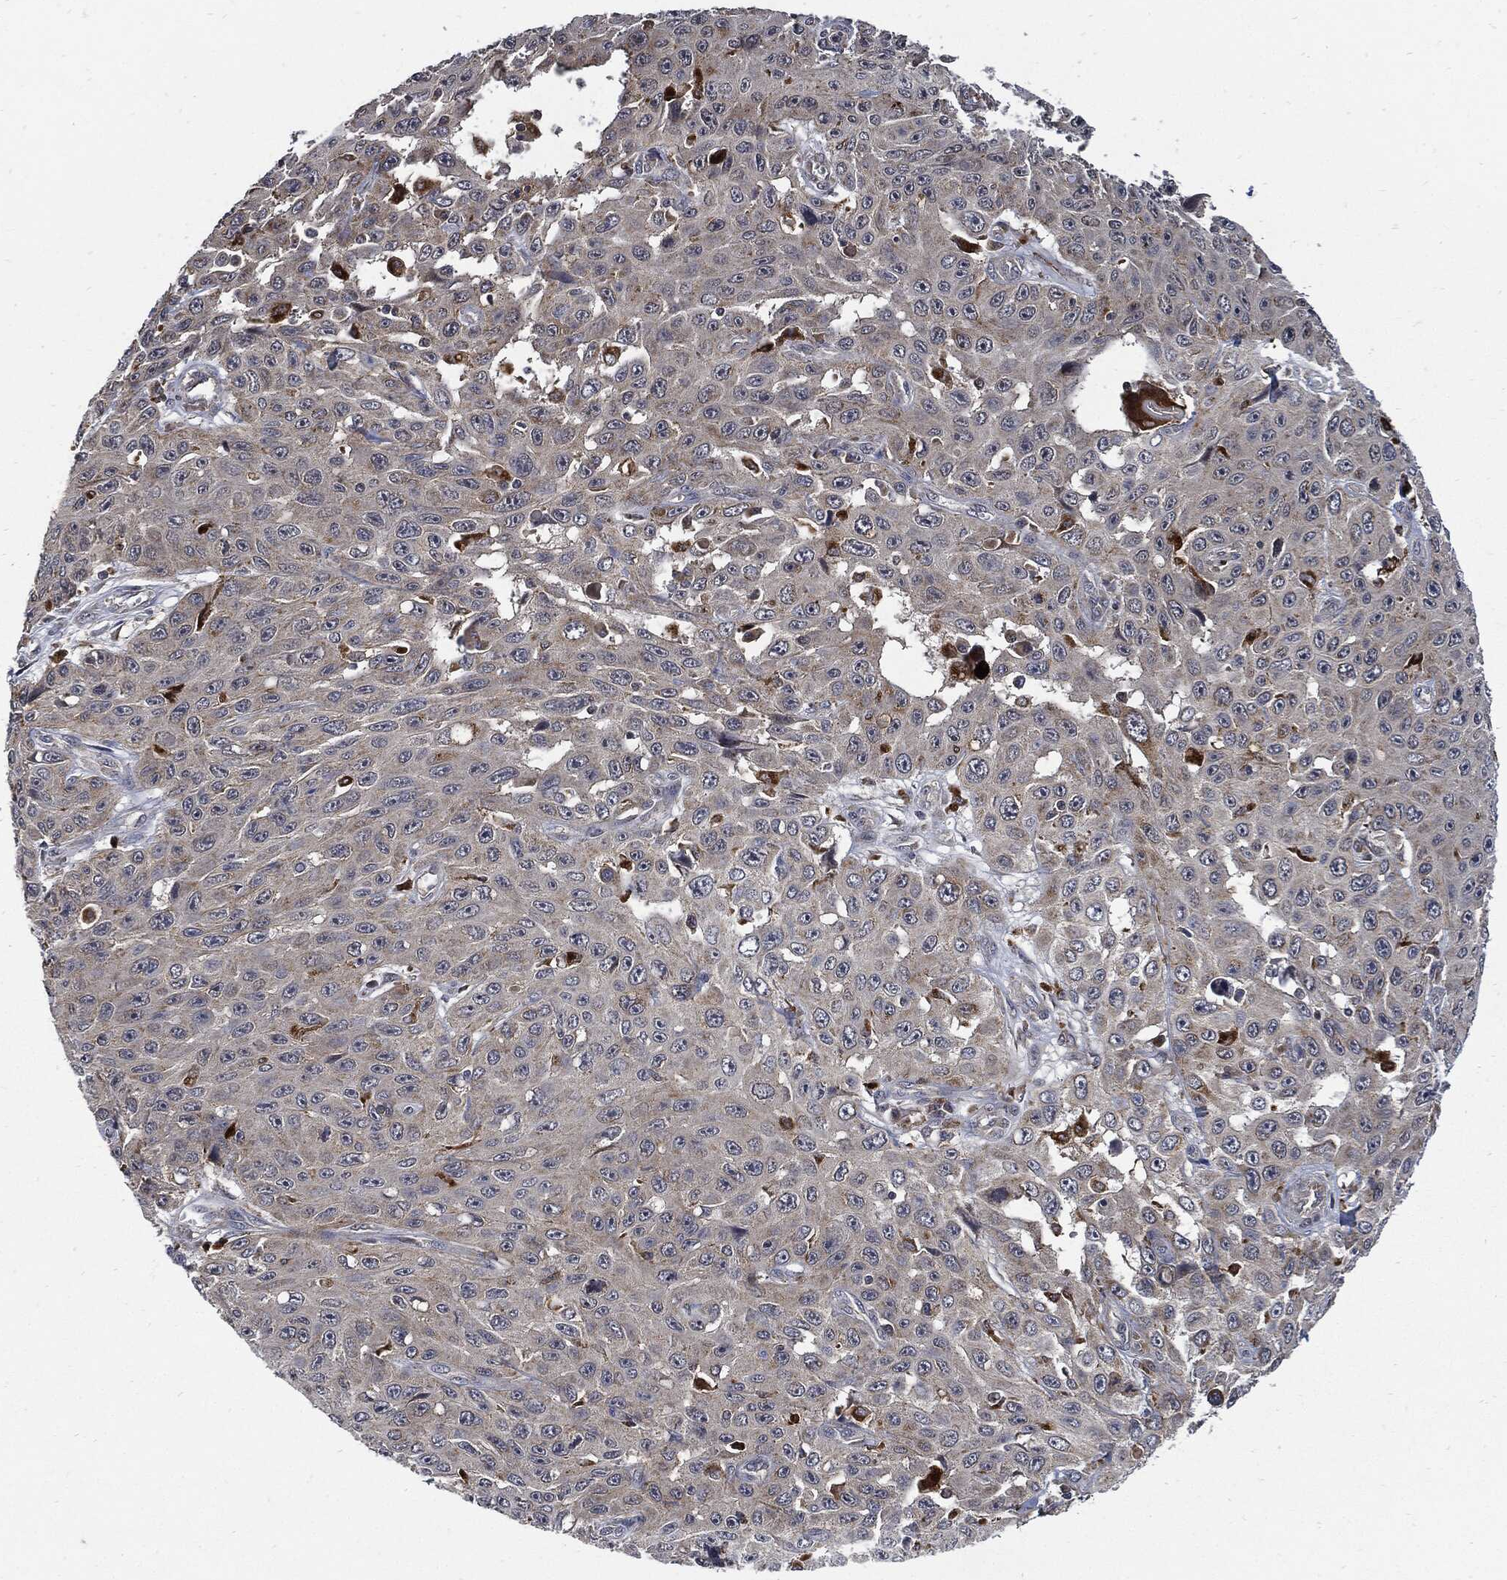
{"staining": {"intensity": "negative", "quantity": "none", "location": "none"}, "tissue": "skin cancer", "cell_type": "Tumor cells", "image_type": "cancer", "snomed": [{"axis": "morphology", "description": "Squamous cell carcinoma, NOS"}, {"axis": "topography", "description": "Skin"}], "caption": "This histopathology image is of skin squamous cell carcinoma stained with immunohistochemistry (IHC) to label a protein in brown with the nuclei are counter-stained blue. There is no positivity in tumor cells. Nuclei are stained in blue.", "gene": "SLC31A2", "patient": {"sex": "male", "age": 82}}